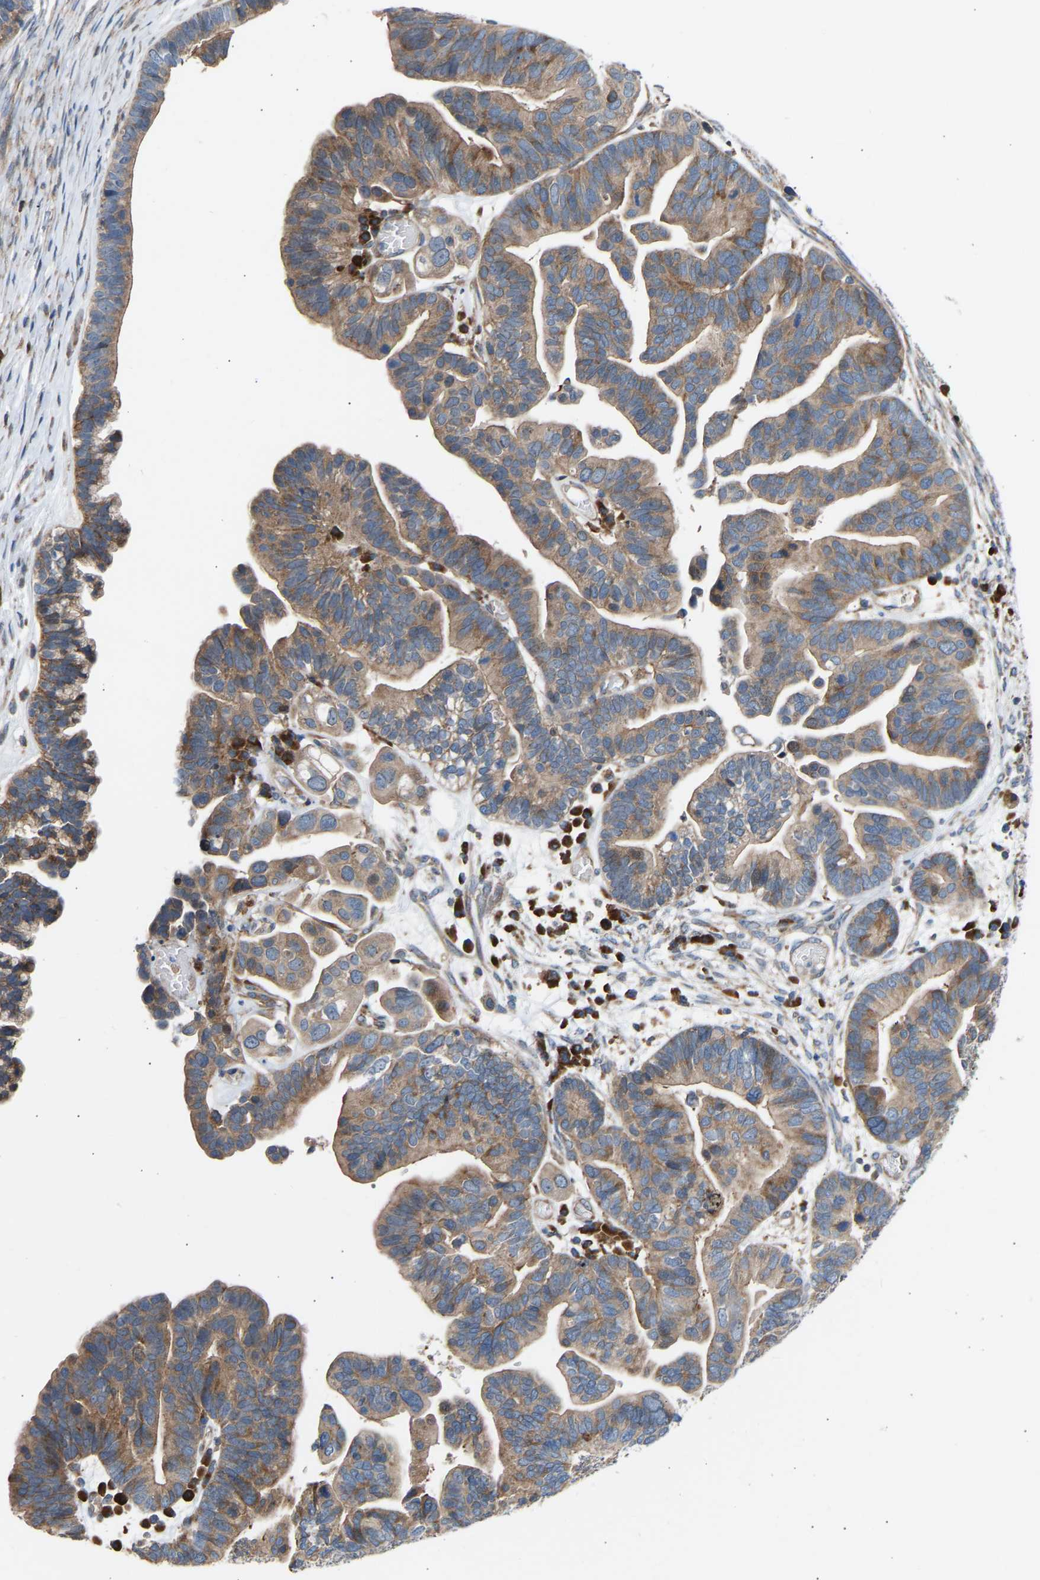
{"staining": {"intensity": "moderate", "quantity": ">75%", "location": "cytoplasmic/membranous"}, "tissue": "ovarian cancer", "cell_type": "Tumor cells", "image_type": "cancer", "snomed": [{"axis": "morphology", "description": "Cystadenocarcinoma, serous, NOS"}, {"axis": "topography", "description": "Ovary"}], "caption": "The immunohistochemical stain highlights moderate cytoplasmic/membranous expression in tumor cells of ovarian cancer (serous cystadenocarcinoma) tissue. The staining was performed using DAB to visualize the protein expression in brown, while the nuclei were stained in blue with hematoxylin (Magnification: 20x).", "gene": "GCN1", "patient": {"sex": "female", "age": 56}}